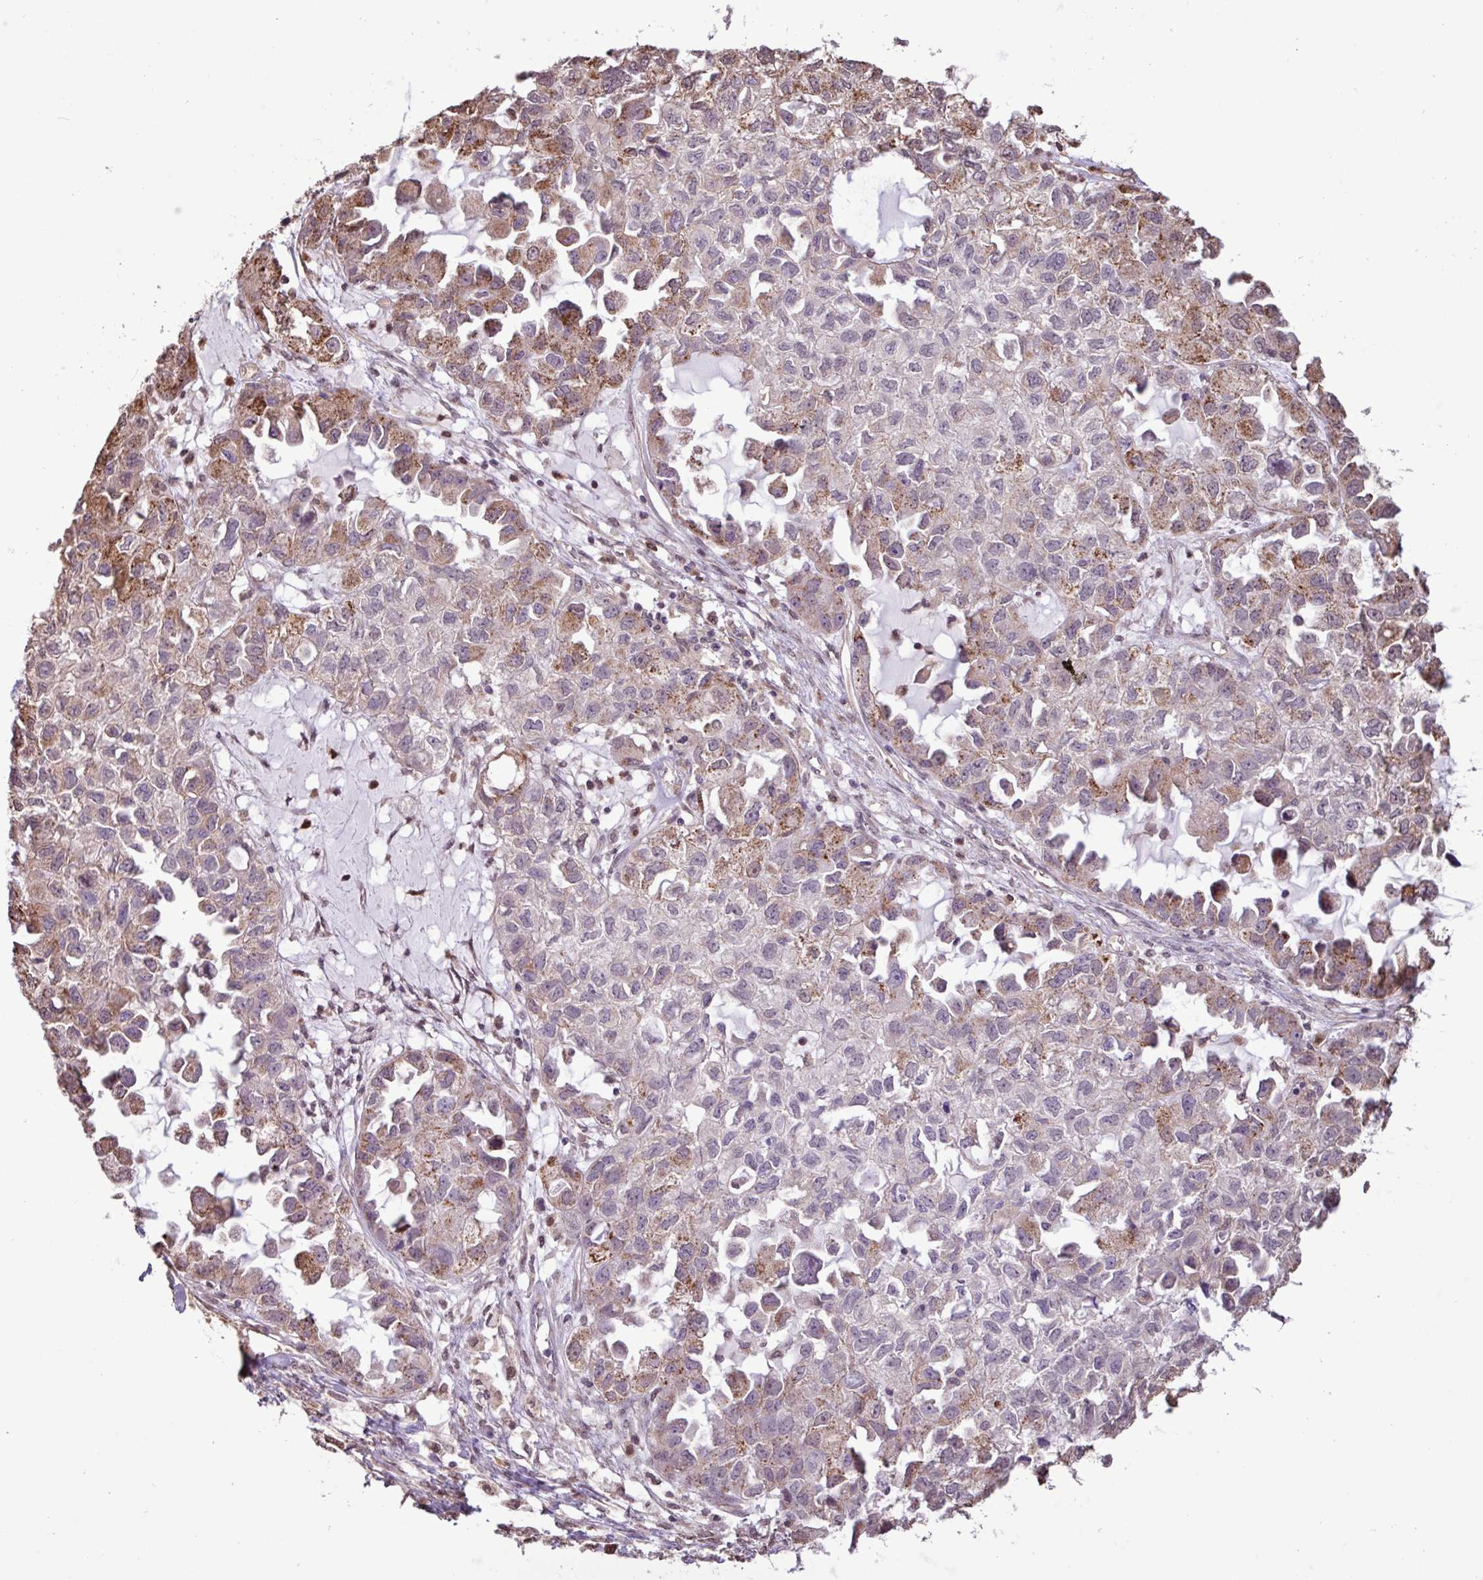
{"staining": {"intensity": "moderate", "quantity": "25%-75%", "location": "cytoplasmic/membranous"}, "tissue": "ovarian cancer", "cell_type": "Tumor cells", "image_type": "cancer", "snomed": [{"axis": "morphology", "description": "Cystadenocarcinoma, serous, NOS"}, {"axis": "topography", "description": "Ovary"}], "caption": "Immunohistochemistry (IHC) (DAB) staining of serous cystadenocarcinoma (ovarian) displays moderate cytoplasmic/membranous protein staining in about 25%-75% of tumor cells.", "gene": "CHST11", "patient": {"sex": "female", "age": 84}}